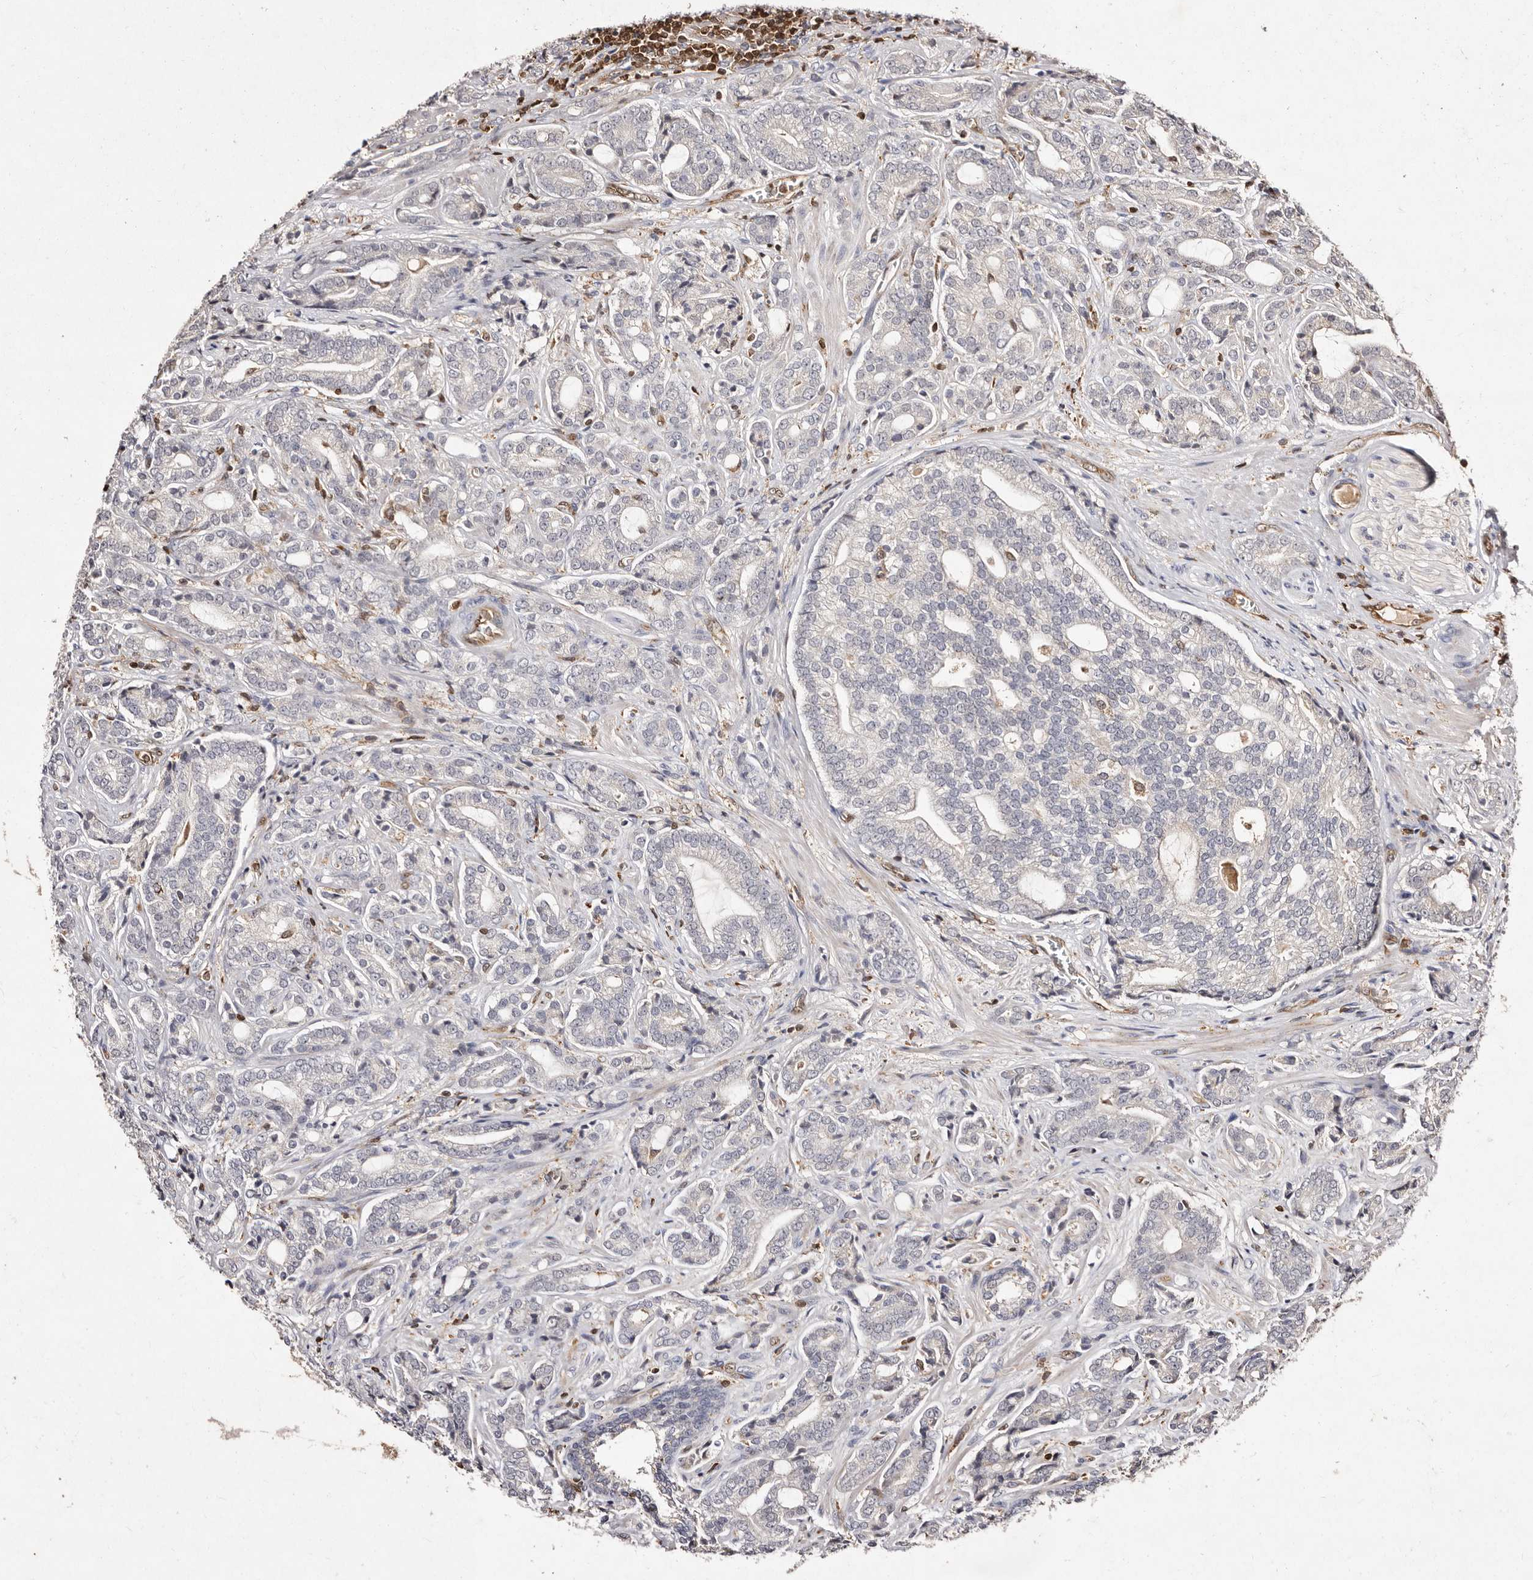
{"staining": {"intensity": "negative", "quantity": "none", "location": "none"}, "tissue": "prostate cancer", "cell_type": "Tumor cells", "image_type": "cancer", "snomed": [{"axis": "morphology", "description": "Adenocarcinoma, High grade"}, {"axis": "topography", "description": "Prostate"}], "caption": "Protein analysis of high-grade adenocarcinoma (prostate) shows no significant expression in tumor cells. Nuclei are stained in blue.", "gene": "GIMAP4", "patient": {"sex": "male", "age": 57}}